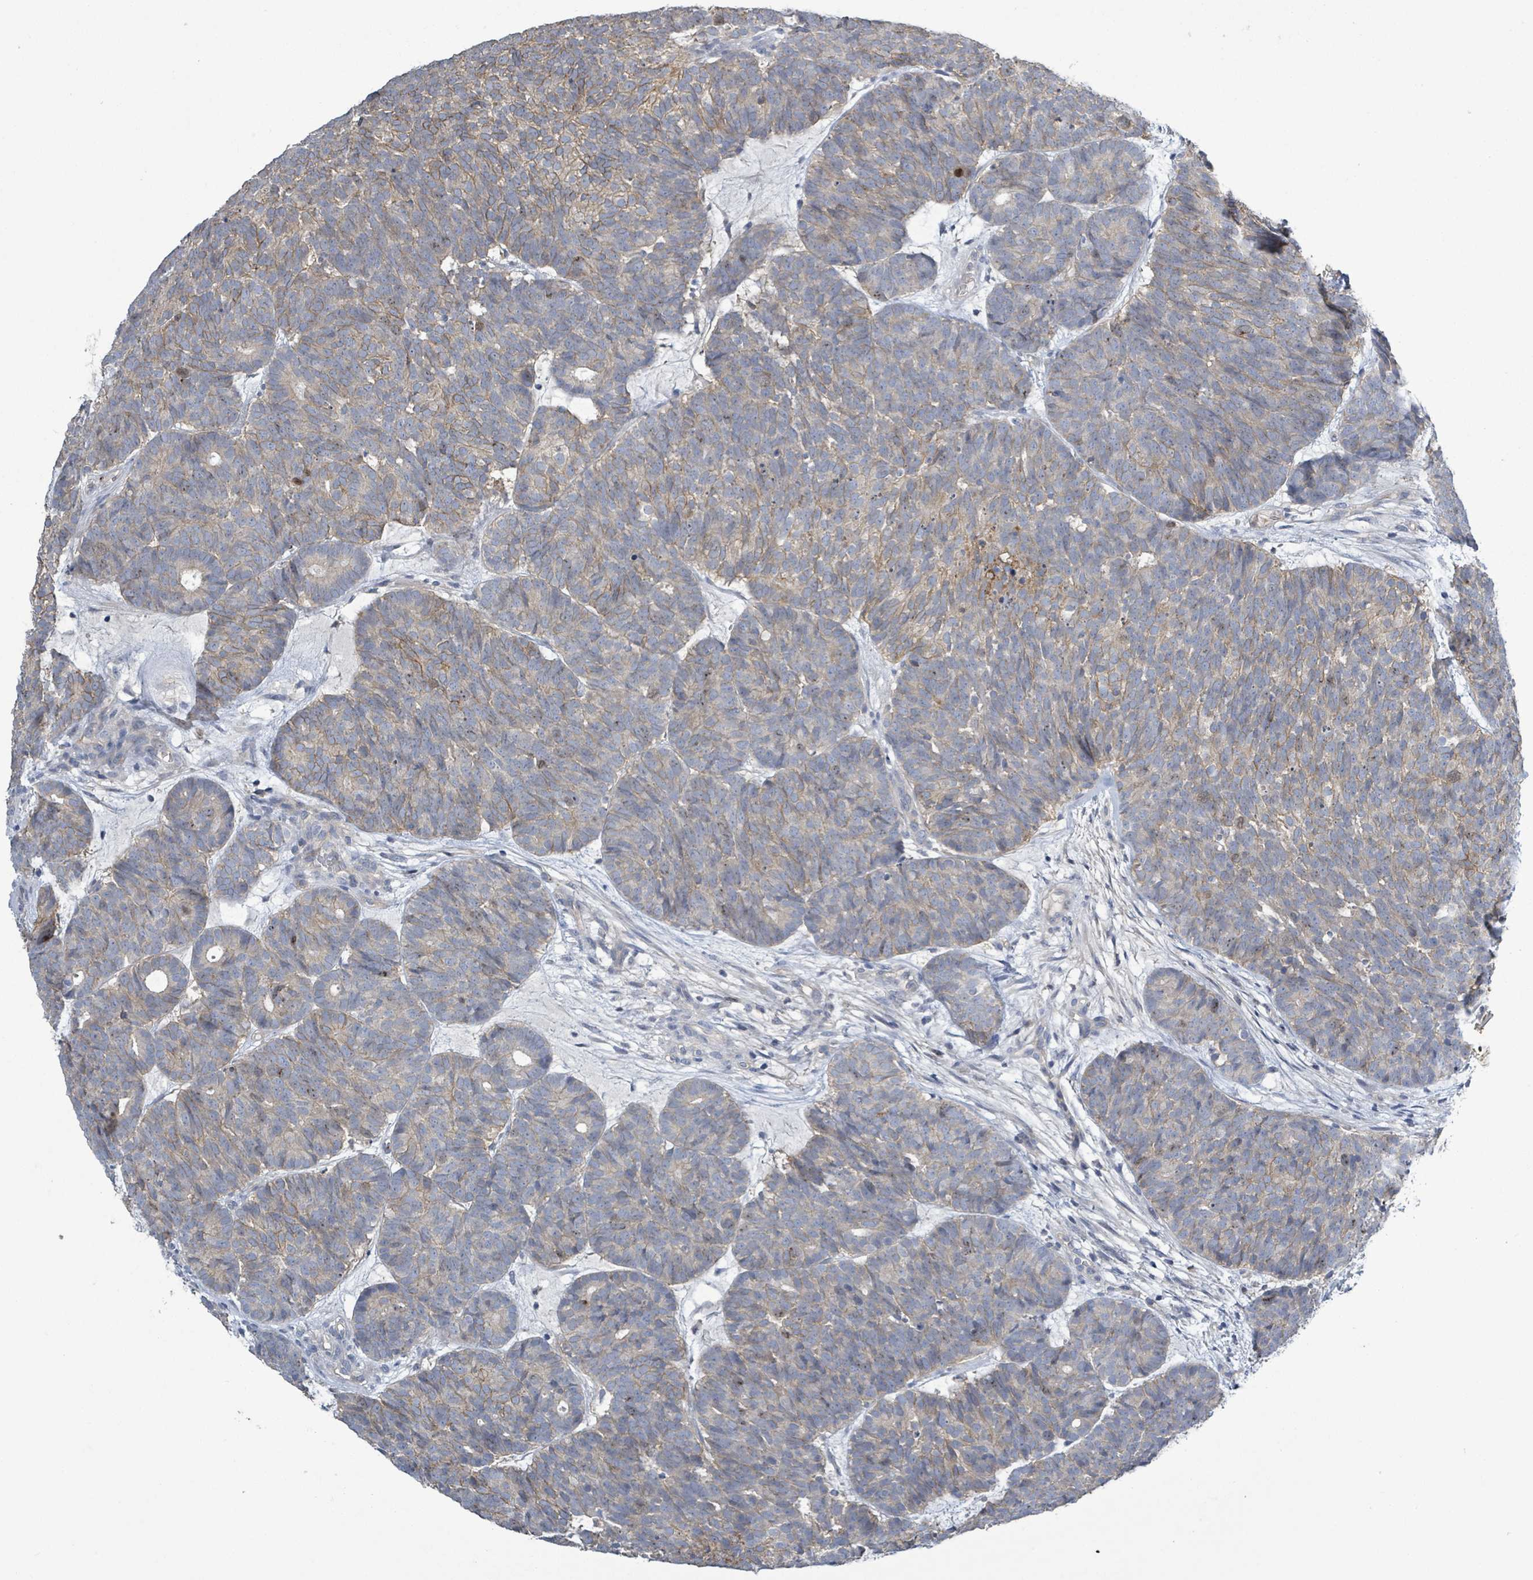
{"staining": {"intensity": "moderate", "quantity": "25%-75%", "location": "cytoplasmic/membranous"}, "tissue": "head and neck cancer", "cell_type": "Tumor cells", "image_type": "cancer", "snomed": [{"axis": "morphology", "description": "Adenocarcinoma, NOS"}, {"axis": "topography", "description": "Head-Neck"}], "caption": "Approximately 25%-75% of tumor cells in adenocarcinoma (head and neck) display moderate cytoplasmic/membranous protein staining as visualized by brown immunohistochemical staining.", "gene": "KRAS", "patient": {"sex": "female", "age": 81}}